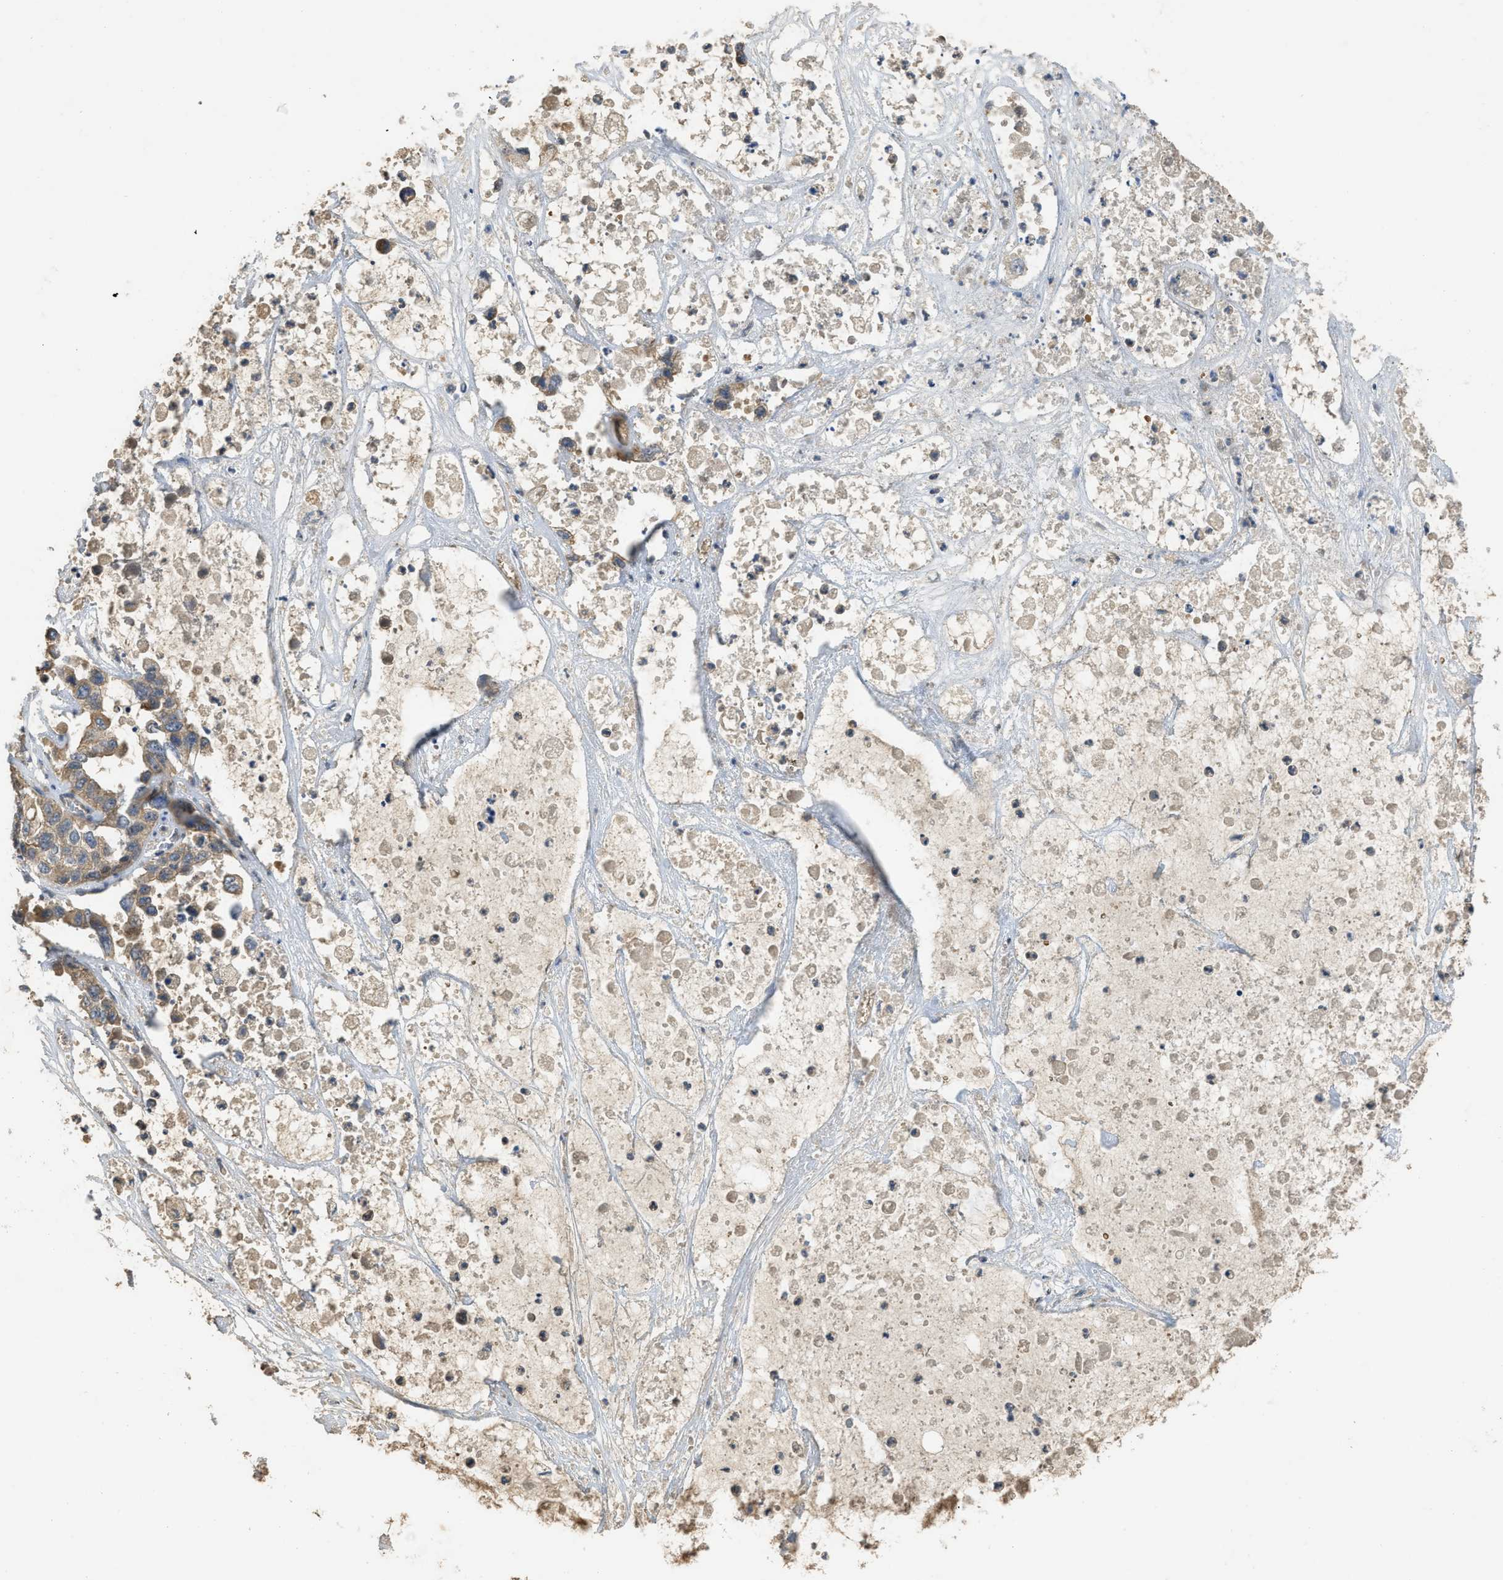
{"staining": {"intensity": "weak", "quantity": ">75%", "location": "cytoplasmic/membranous"}, "tissue": "pancreatic cancer", "cell_type": "Tumor cells", "image_type": "cancer", "snomed": [{"axis": "morphology", "description": "Adenocarcinoma, NOS"}, {"axis": "topography", "description": "Pancreas"}], "caption": "Tumor cells show weak cytoplasmic/membranous positivity in about >75% of cells in pancreatic cancer (adenocarcinoma).", "gene": "PPP3CA", "patient": {"sex": "female", "age": 78}}